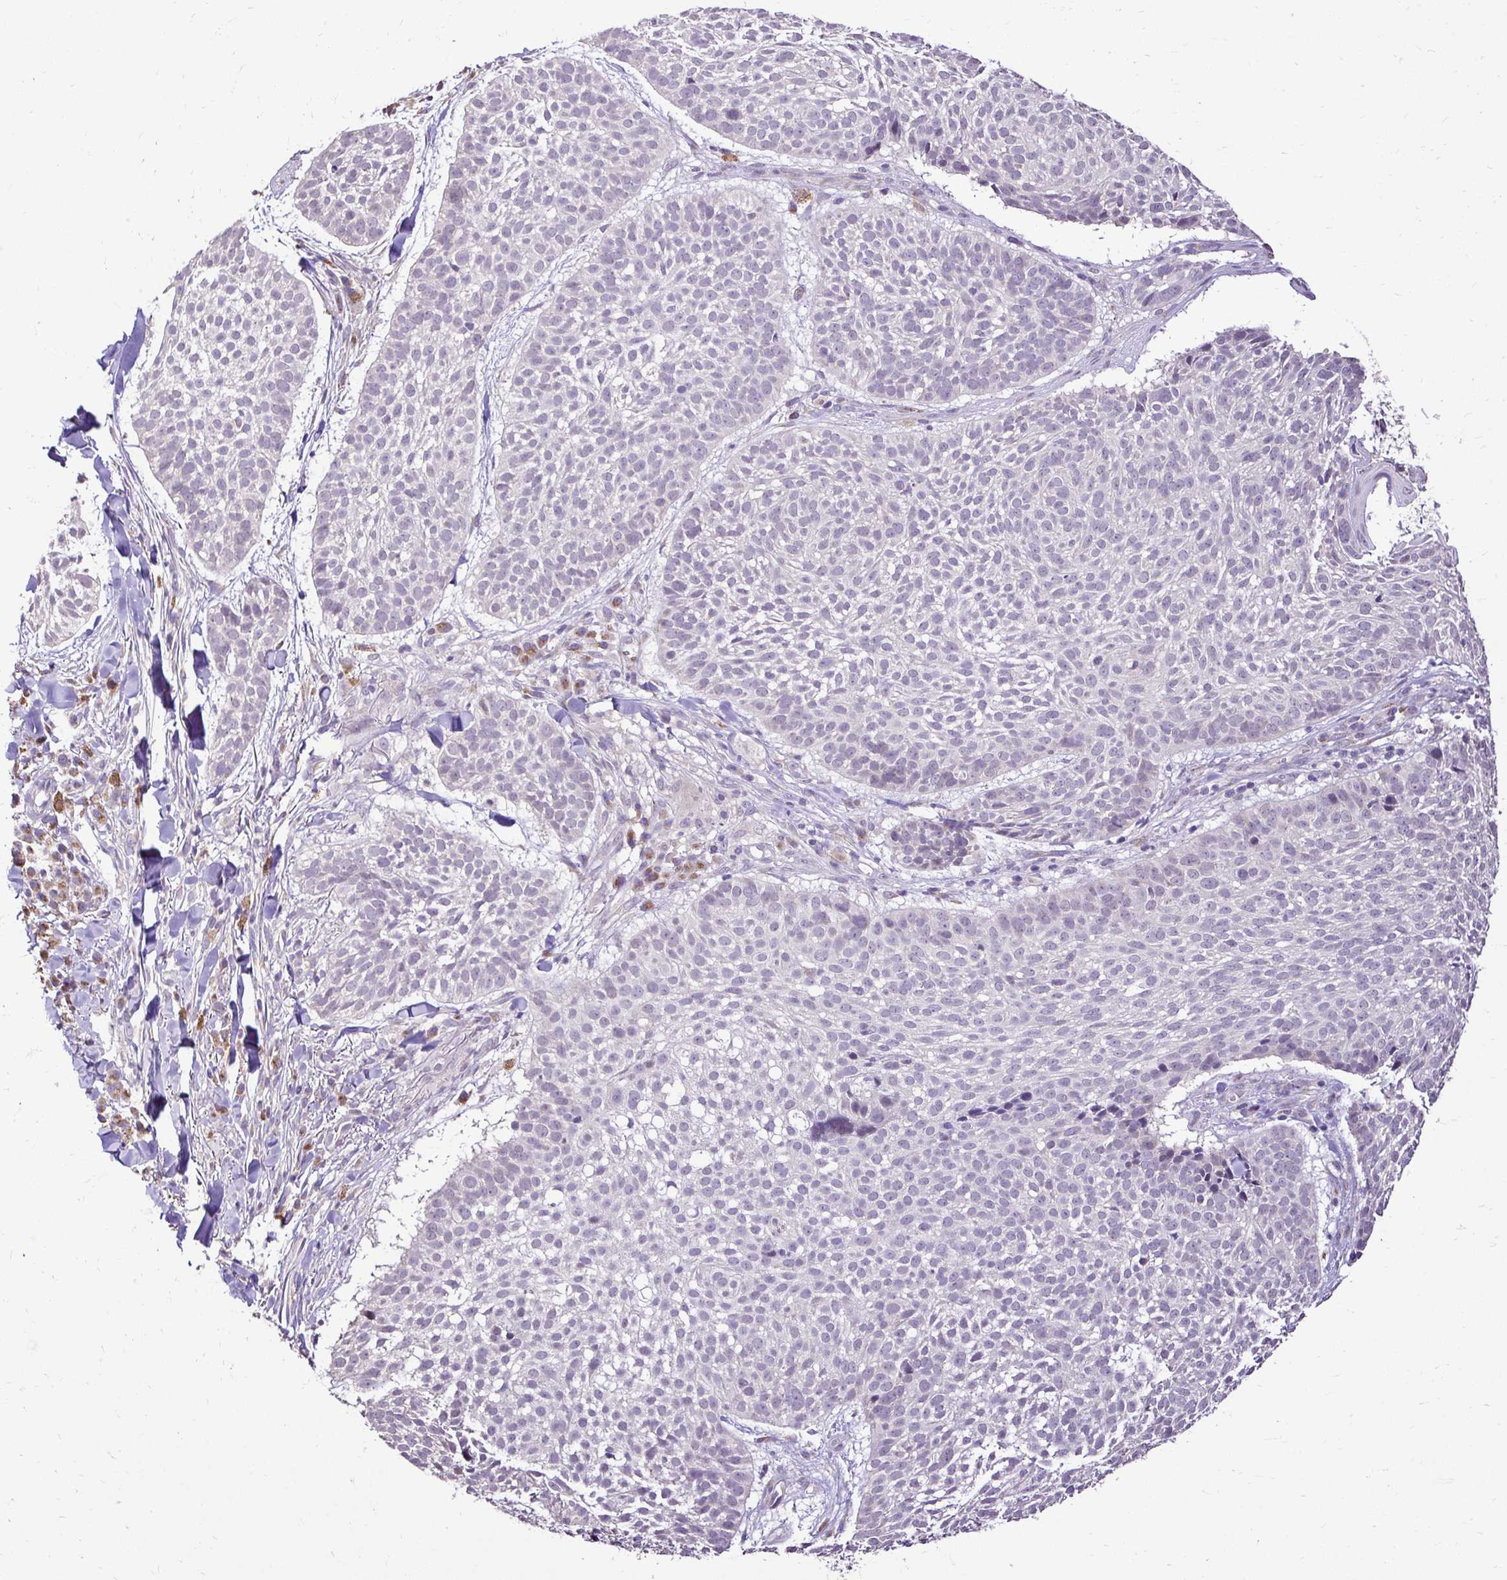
{"staining": {"intensity": "negative", "quantity": "none", "location": "none"}, "tissue": "skin cancer", "cell_type": "Tumor cells", "image_type": "cancer", "snomed": [{"axis": "morphology", "description": "Basal cell carcinoma"}, {"axis": "topography", "description": "Skin"}, {"axis": "topography", "description": "Skin of scalp"}], "caption": "IHC image of skin cancer stained for a protein (brown), which exhibits no expression in tumor cells.", "gene": "KIAA1210", "patient": {"sex": "female", "age": 45}}